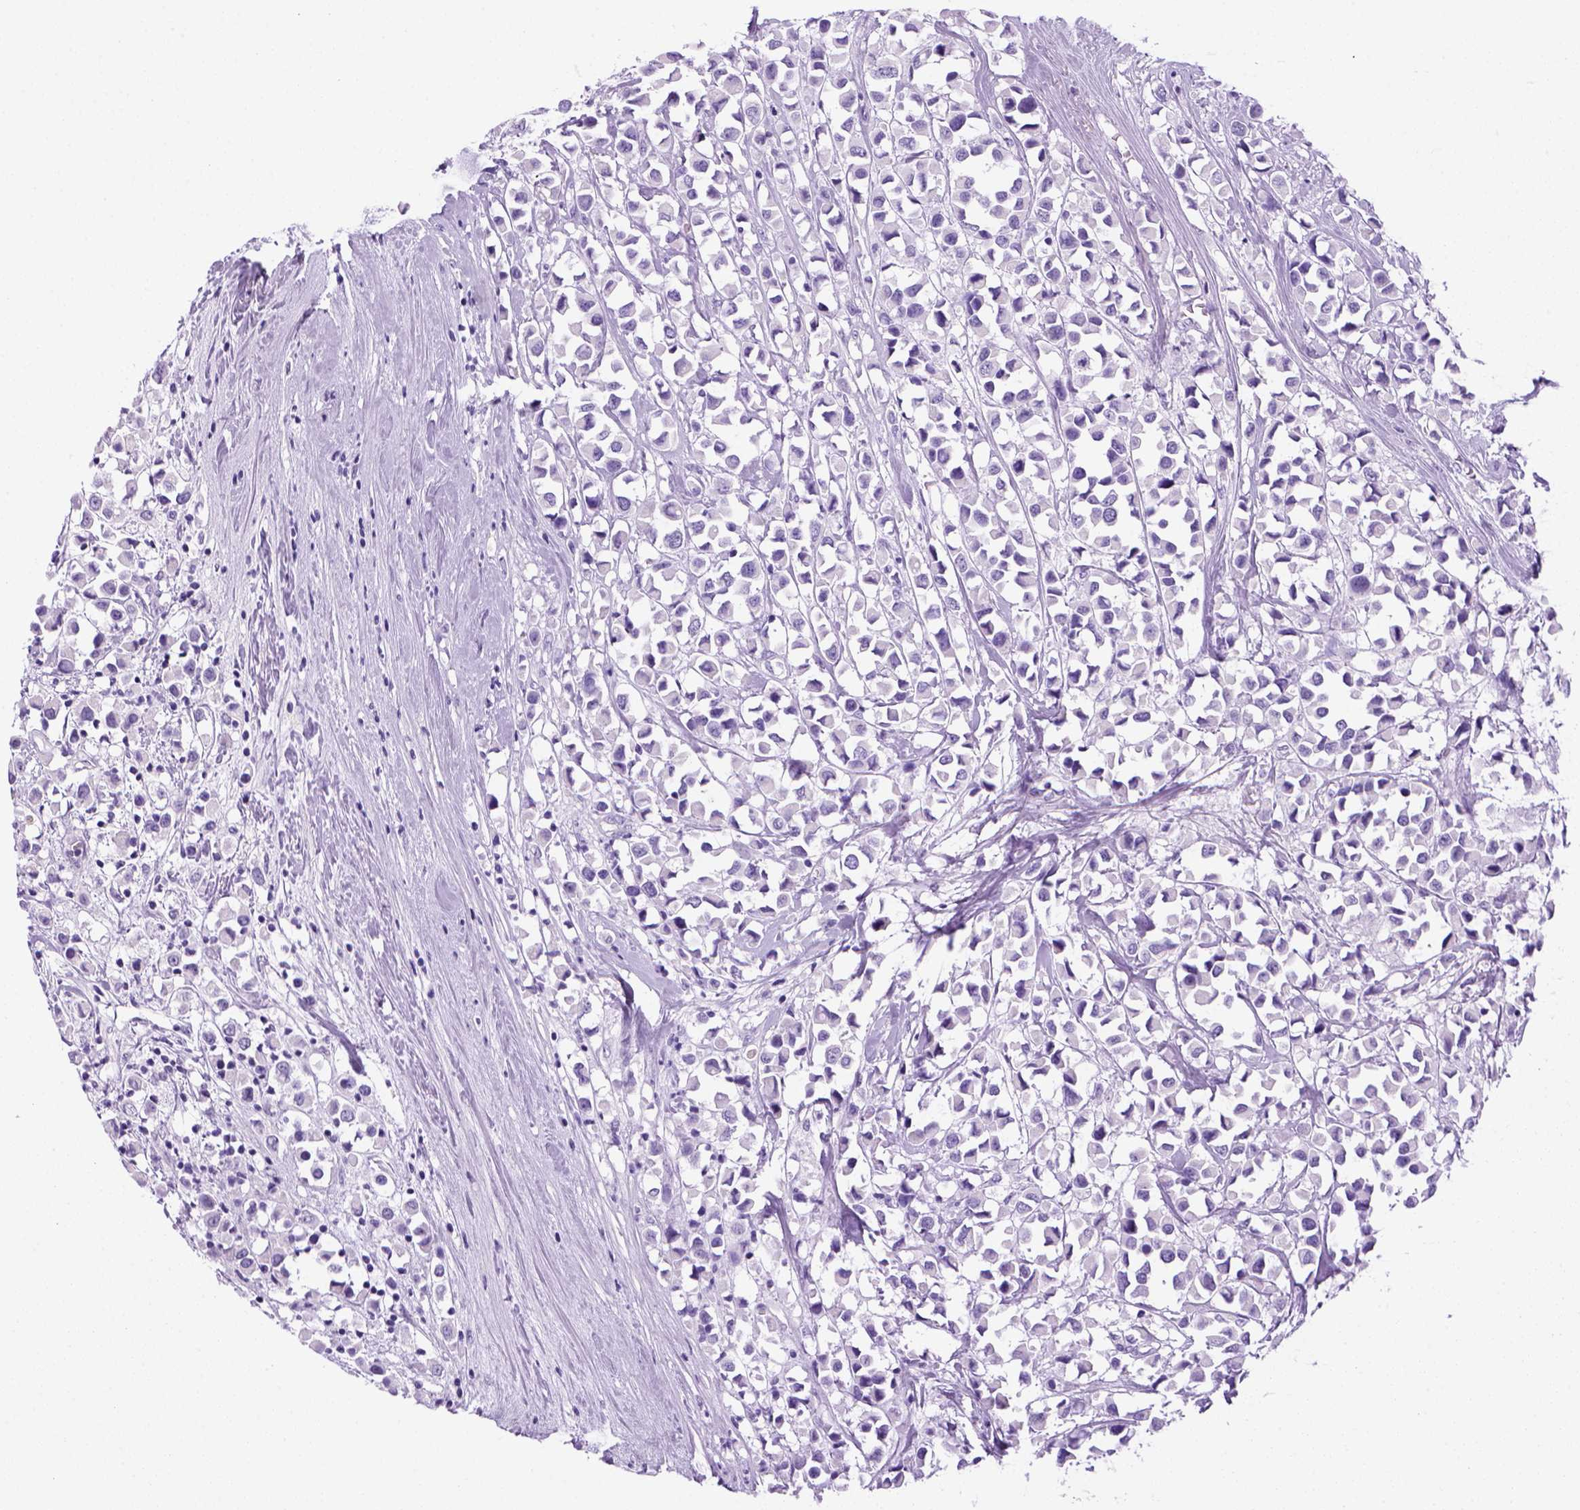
{"staining": {"intensity": "negative", "quantity": "none", "location": "none"}, "tissue": "breast cancer", "cell_type": "Tumor cells", "image_type": "cancer", "snomed": [{"axis": "morphology", "description": "Duct carcinoma"}, {"axis": "topography", "description": "Breast"}], "caption": "Protein analysis of breast cancer demonstrates no significant expression in tumor cells.", "gene": "SGCG", "patient": {"sex": "female", "age": 61}}